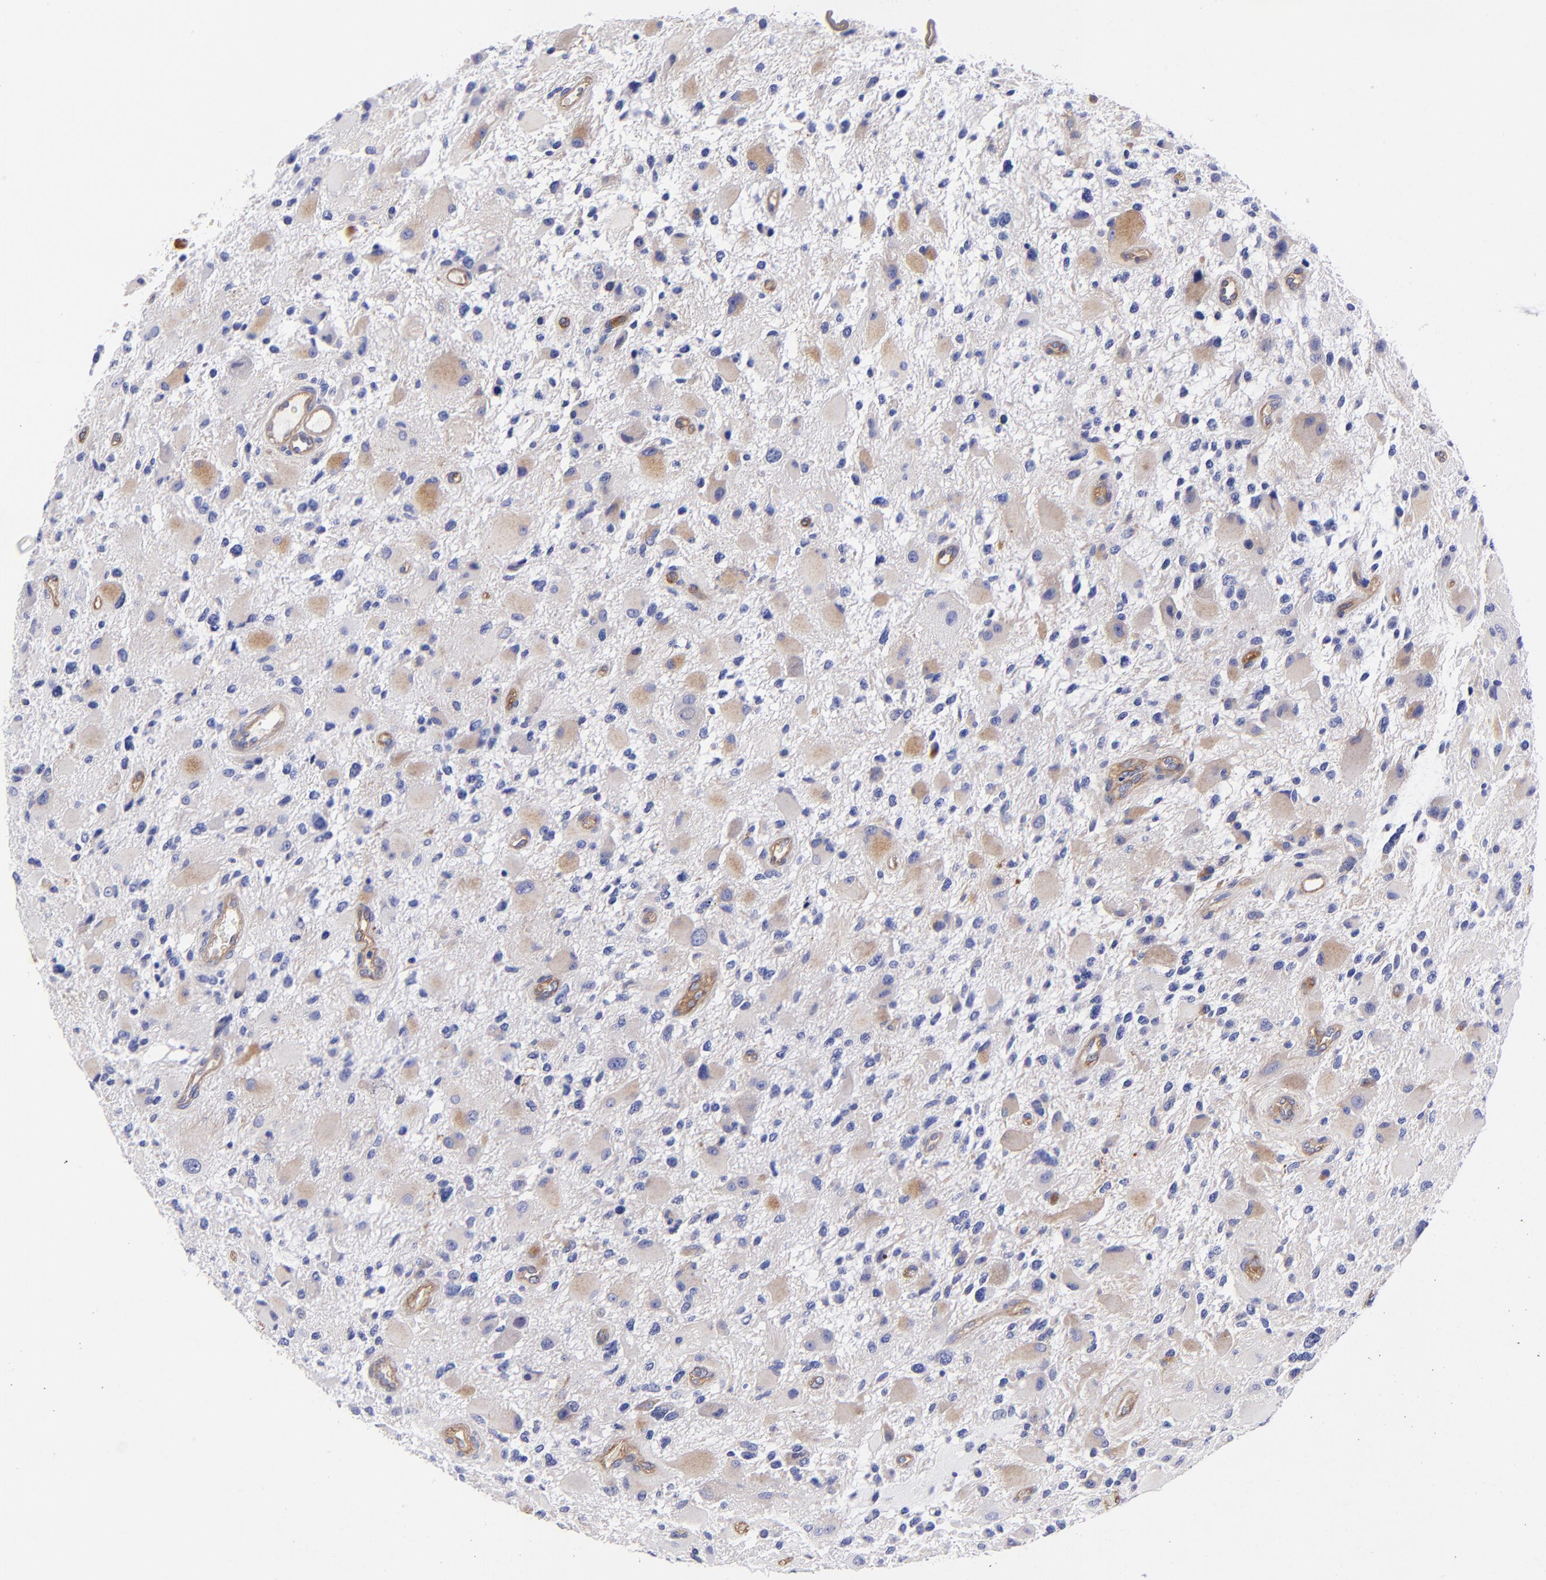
{"staining": {"intensity": "weak", "quantity": "<25%", "location": "cytoplasmic/membranous"}, "tissue": "glioma", "cell_type": "Tumor cells", "image_type": "cancer", "snomed": [{"axis": "morphology", "description": "Glioma, malignant, High grade"}, {"axis": "topography", "description": "Brain"}], "caption": "This is an IHC histopathology image of malignant glioma (high-grade). There is no staining in tumor cells.", "gene": "PPFIBP1", "patient": {"sex": "female", "age": 60}}